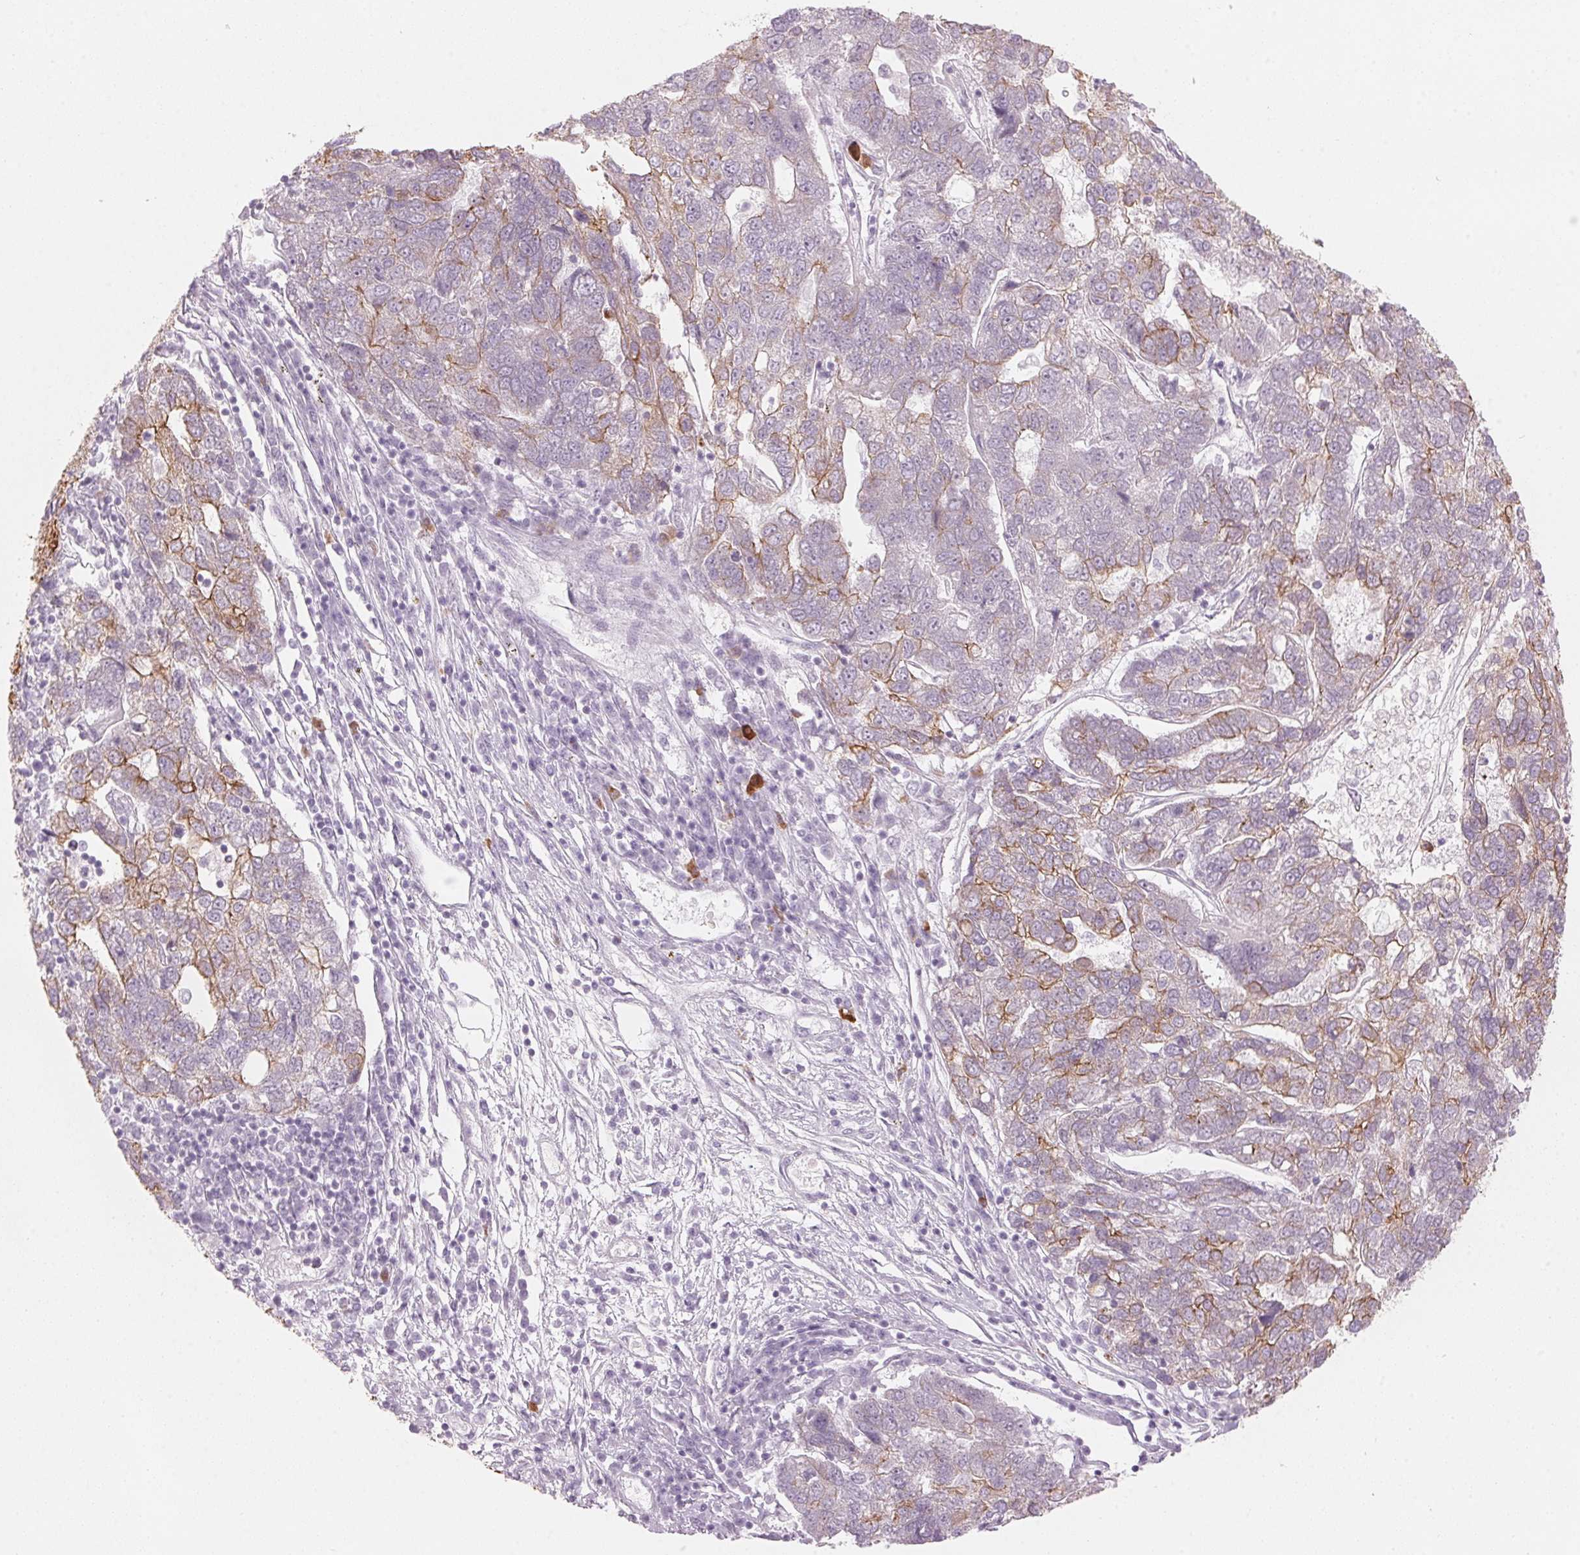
{"staining": {"intensity": "moderate", "quantity": "<25%", "location": "cytoplasmic/membranous"}, "tissue": "pancreatic cancer", "cell_type": "Tumor cells", "image_type": "cancer", "snomed": [{"axis": "morphology", "description": "Adenocarcinoma, NOS"}, {"axis": "topography", "description": "Pancreas"}], "caption": "Immunohistochemical staining of pancreatic cancer reveals low levels of moderate cytoplasmic/membranous expression in about <25% of tumor cells.", "gene": "SCTR", "patient": {"sex": "female", "age": 61}}